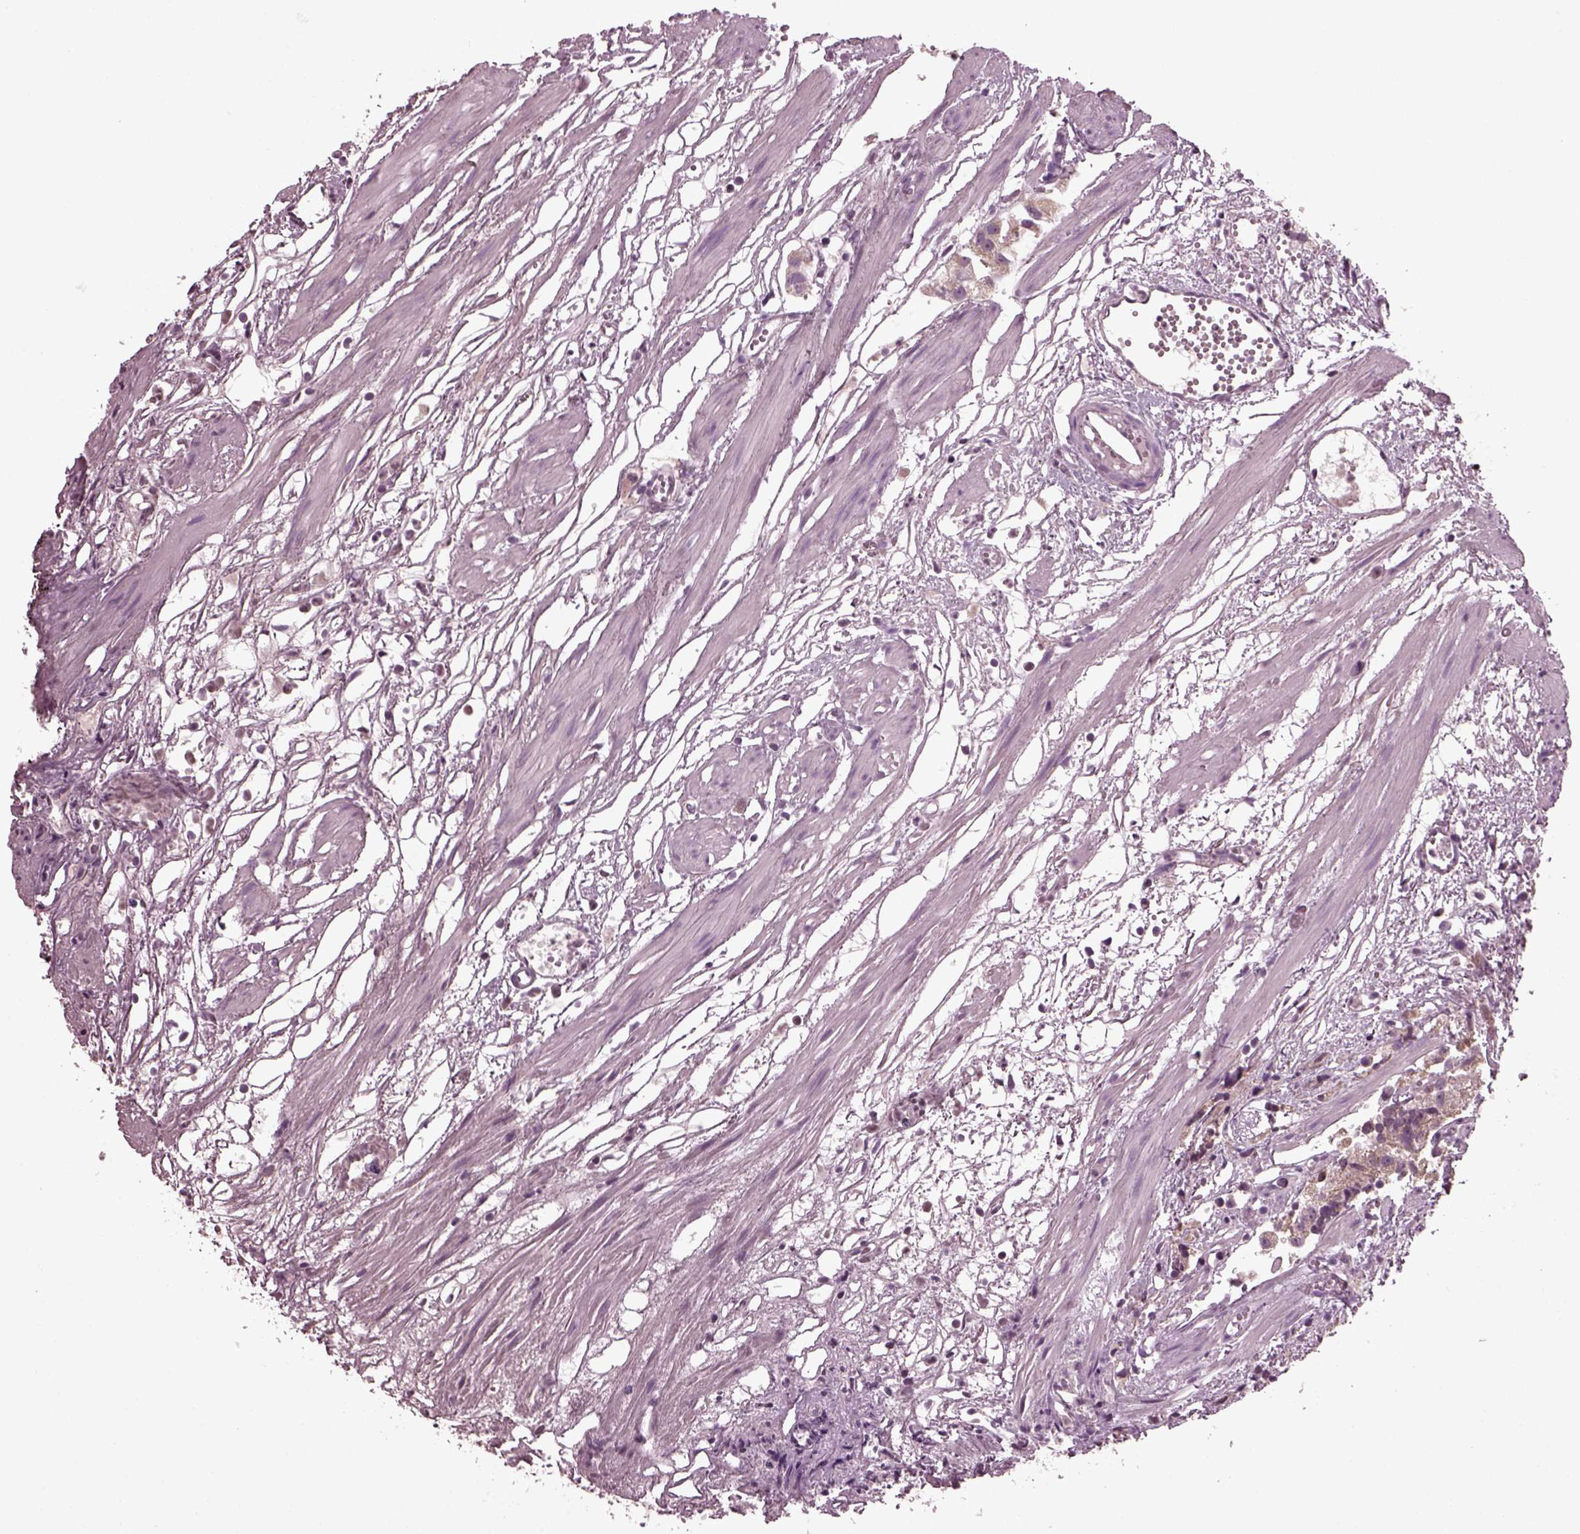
{"staining": {"intensity": "negative", "quantity": "none", "location": "none"}, "tissue": "prostate cancer", "cell_type": "Tumor cells", "image_type": "cancer", "snomed": [{"axis": "morphology", "description": "Adenocarcinoma, High grade"}, {"axis": "topography", "description": "Prostate"}], "caption": "Immunohistochemistry micrograph of neoplastic tissue: adenocarcinoma (high-grade) (prostate) stained with DAB displays no significant protein expression in tumor cells.", "gene": "CLCN4", "patient": {"sex": "male", "age": 68}}